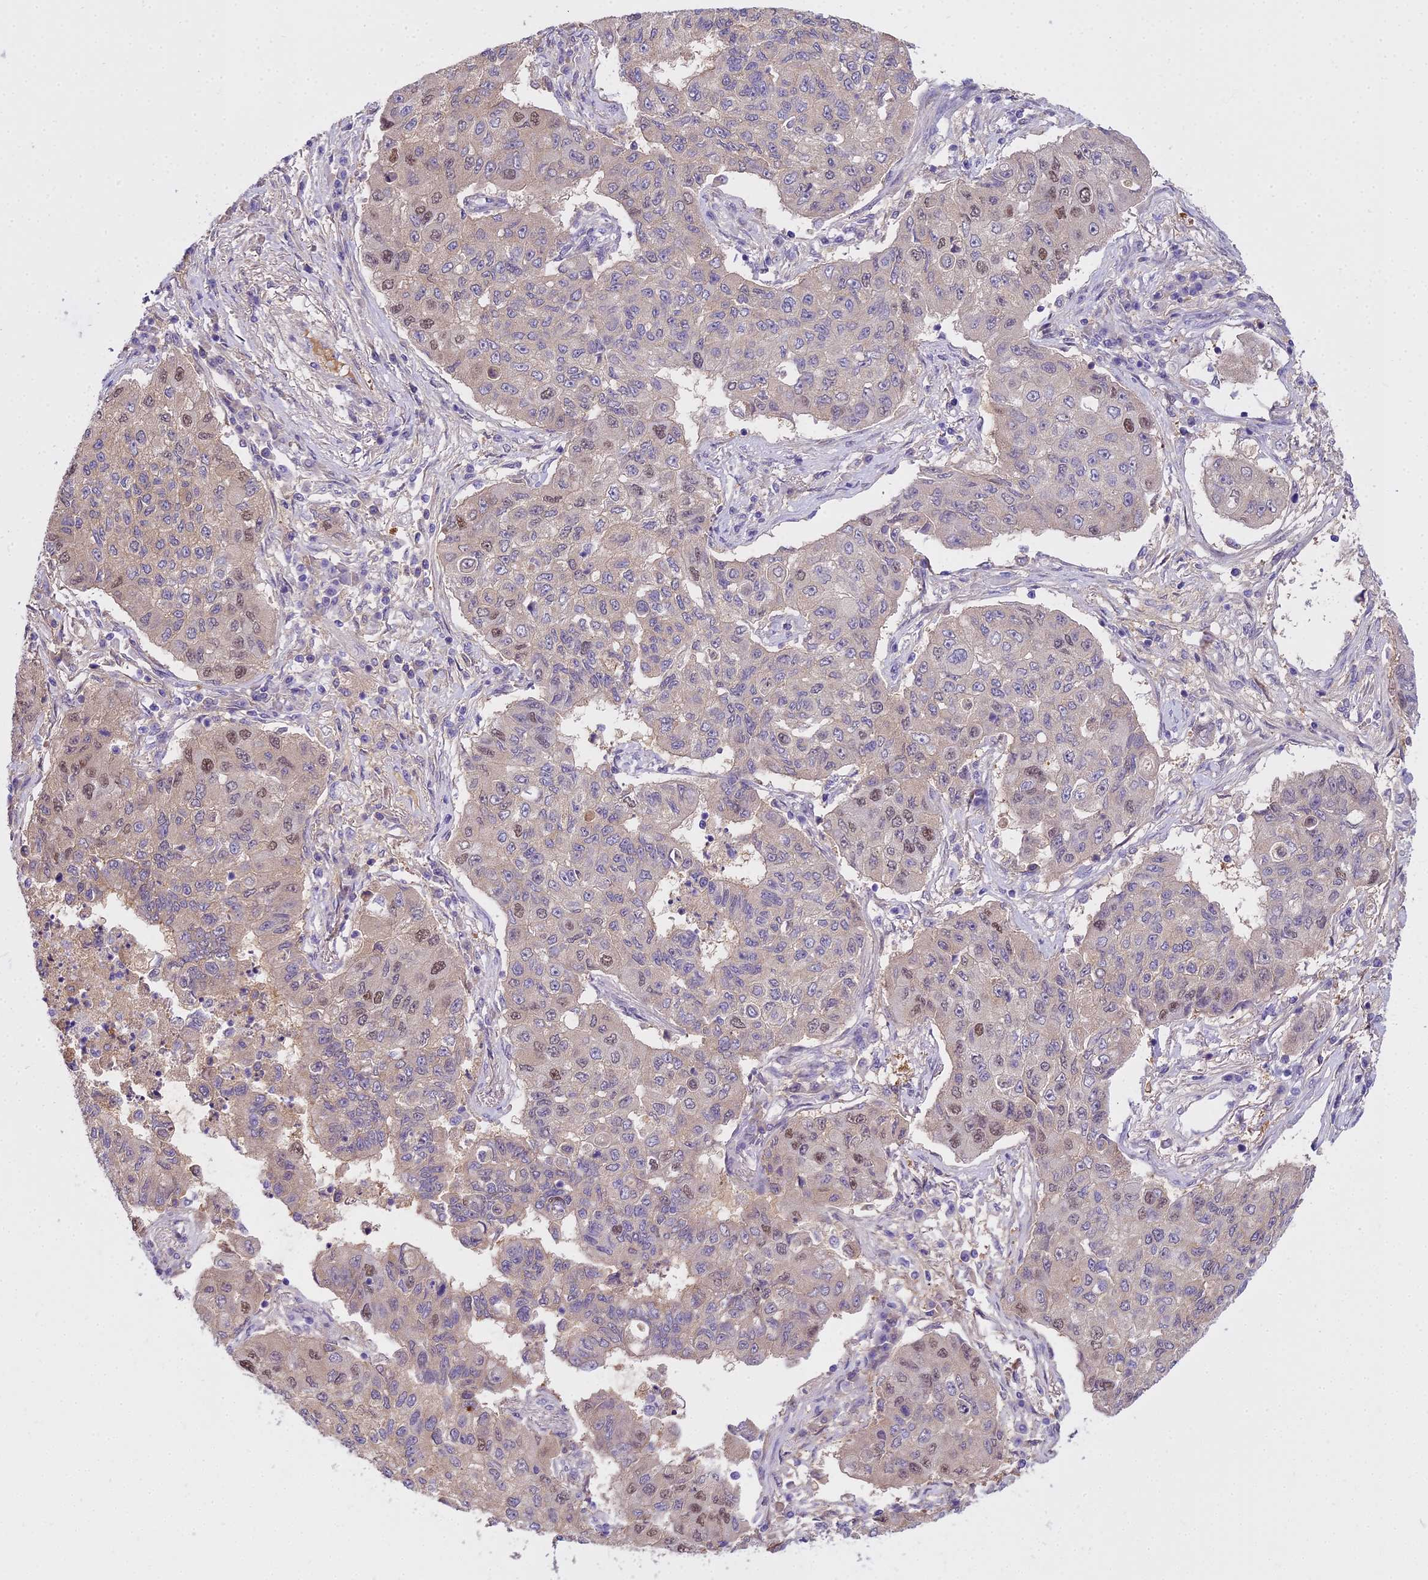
{"staining": {"intensity": "moderate", "quantity": "<25%", "location": "nuclear"}, "tissue": "lung cancer", "cell_type": "Tumor cells", "image_type": "cancer", "snomed": [{"axis": "morphology", "description": "Squamous cell carcinoma, NOS"}, {"axis": "topography", "description": "Lung"}], "caption": "Lung cancer (squamous cell carcinoma) stained with a brown dye displays moderate nuclear positive positivity in about <25% of tumor cells.", "gene": "MAT2A", "patient": {"sex": "male", "age": 74}}